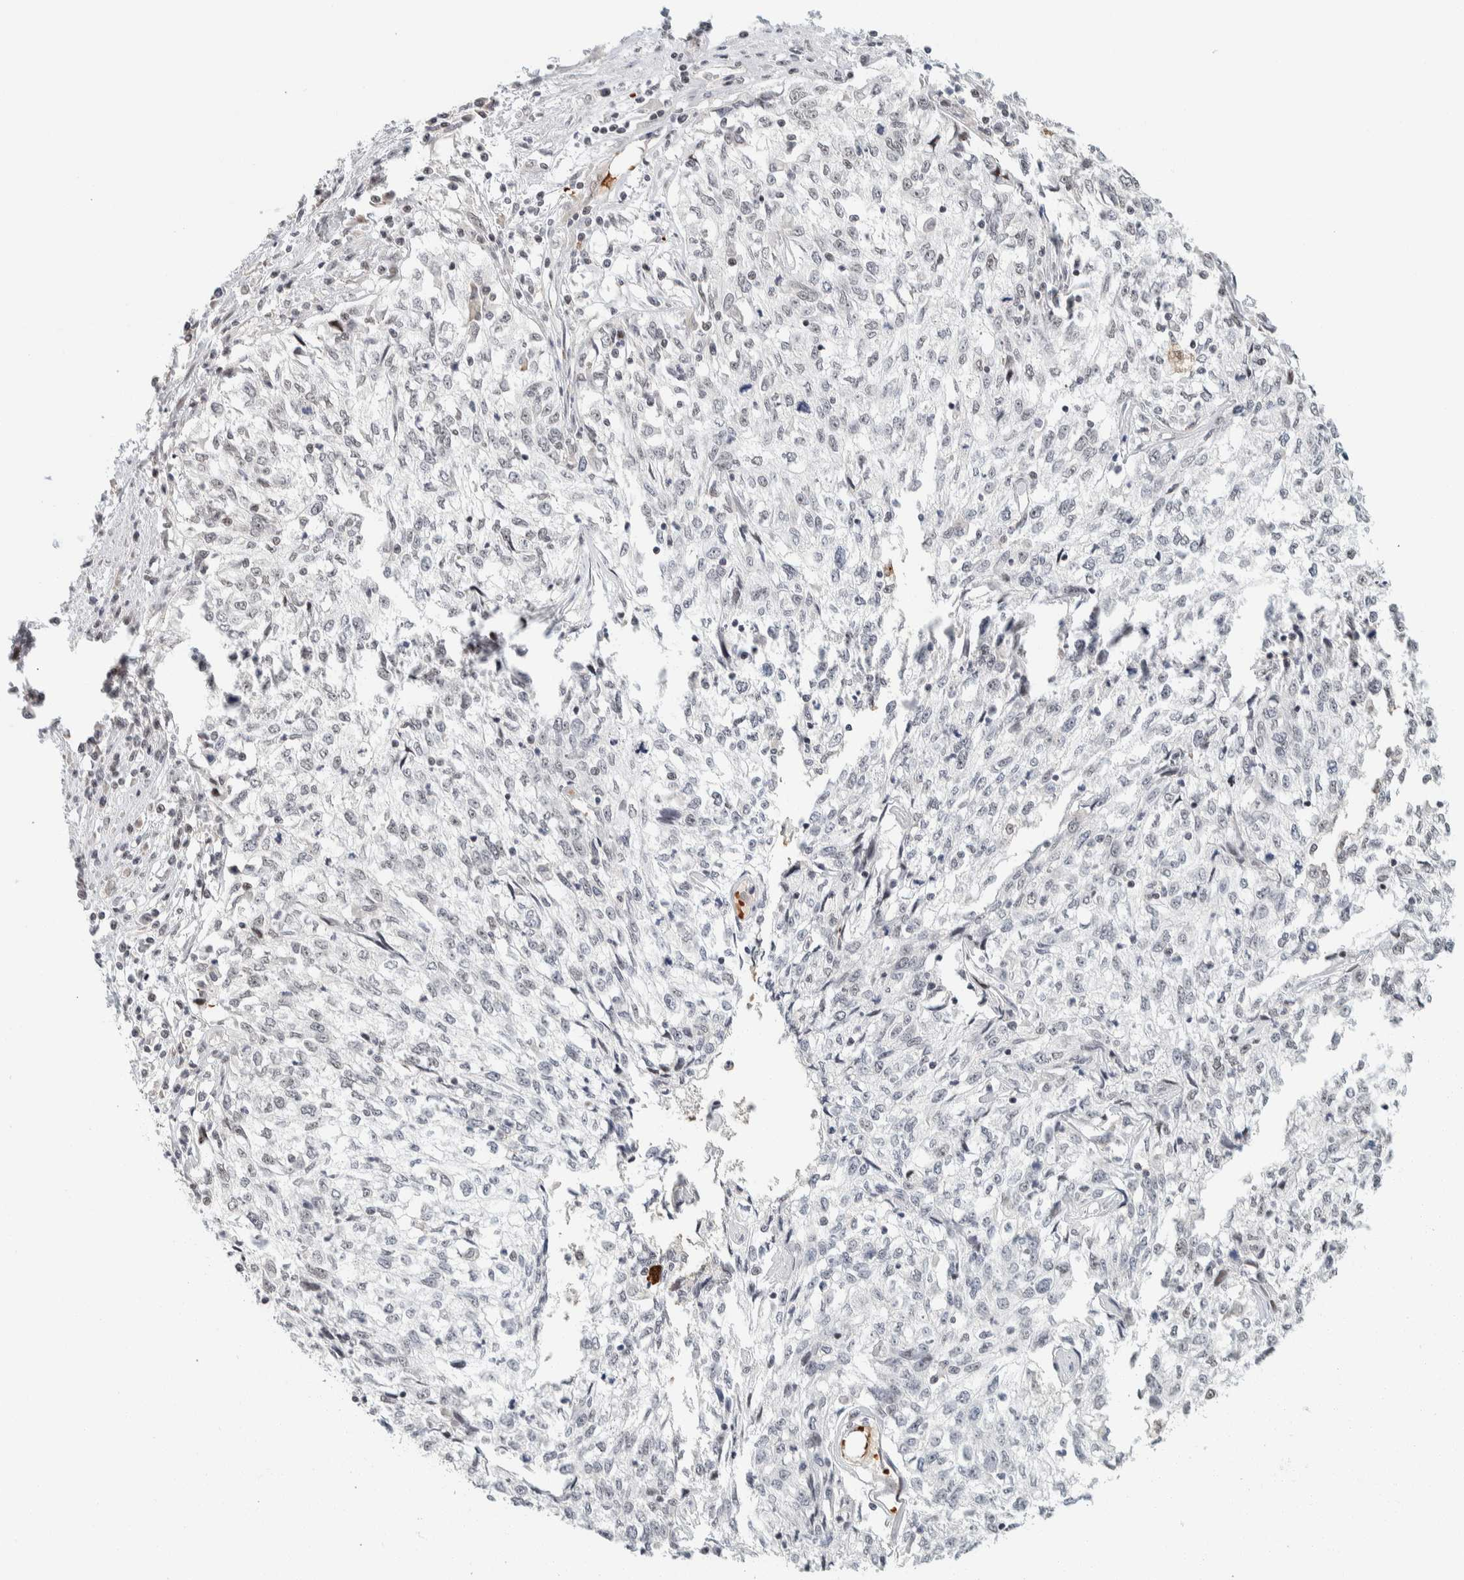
{"staining": {"intensity": "negative", "quantity": "none", "location": "none"}, "tissue": "cervical cancer", "cell_type": "Tumor cells", "image_type": "cancer", "snomed": [{"axis": "morphology", "description": "Squamous cell carcinoma, NOS"}, {"axis": "topography", "description": "Cervix"}], "caption": "High magnification brightfield microscopy of cervical squamous cell carcinoma stained with DAB (3,3'-diaminobenzidine) (brown) and counterstained with hematoxylin (blue): tumor cells show no significant staining.", "gene": "ZBTB2", "patient": {"sex": "female", "age": 57}}